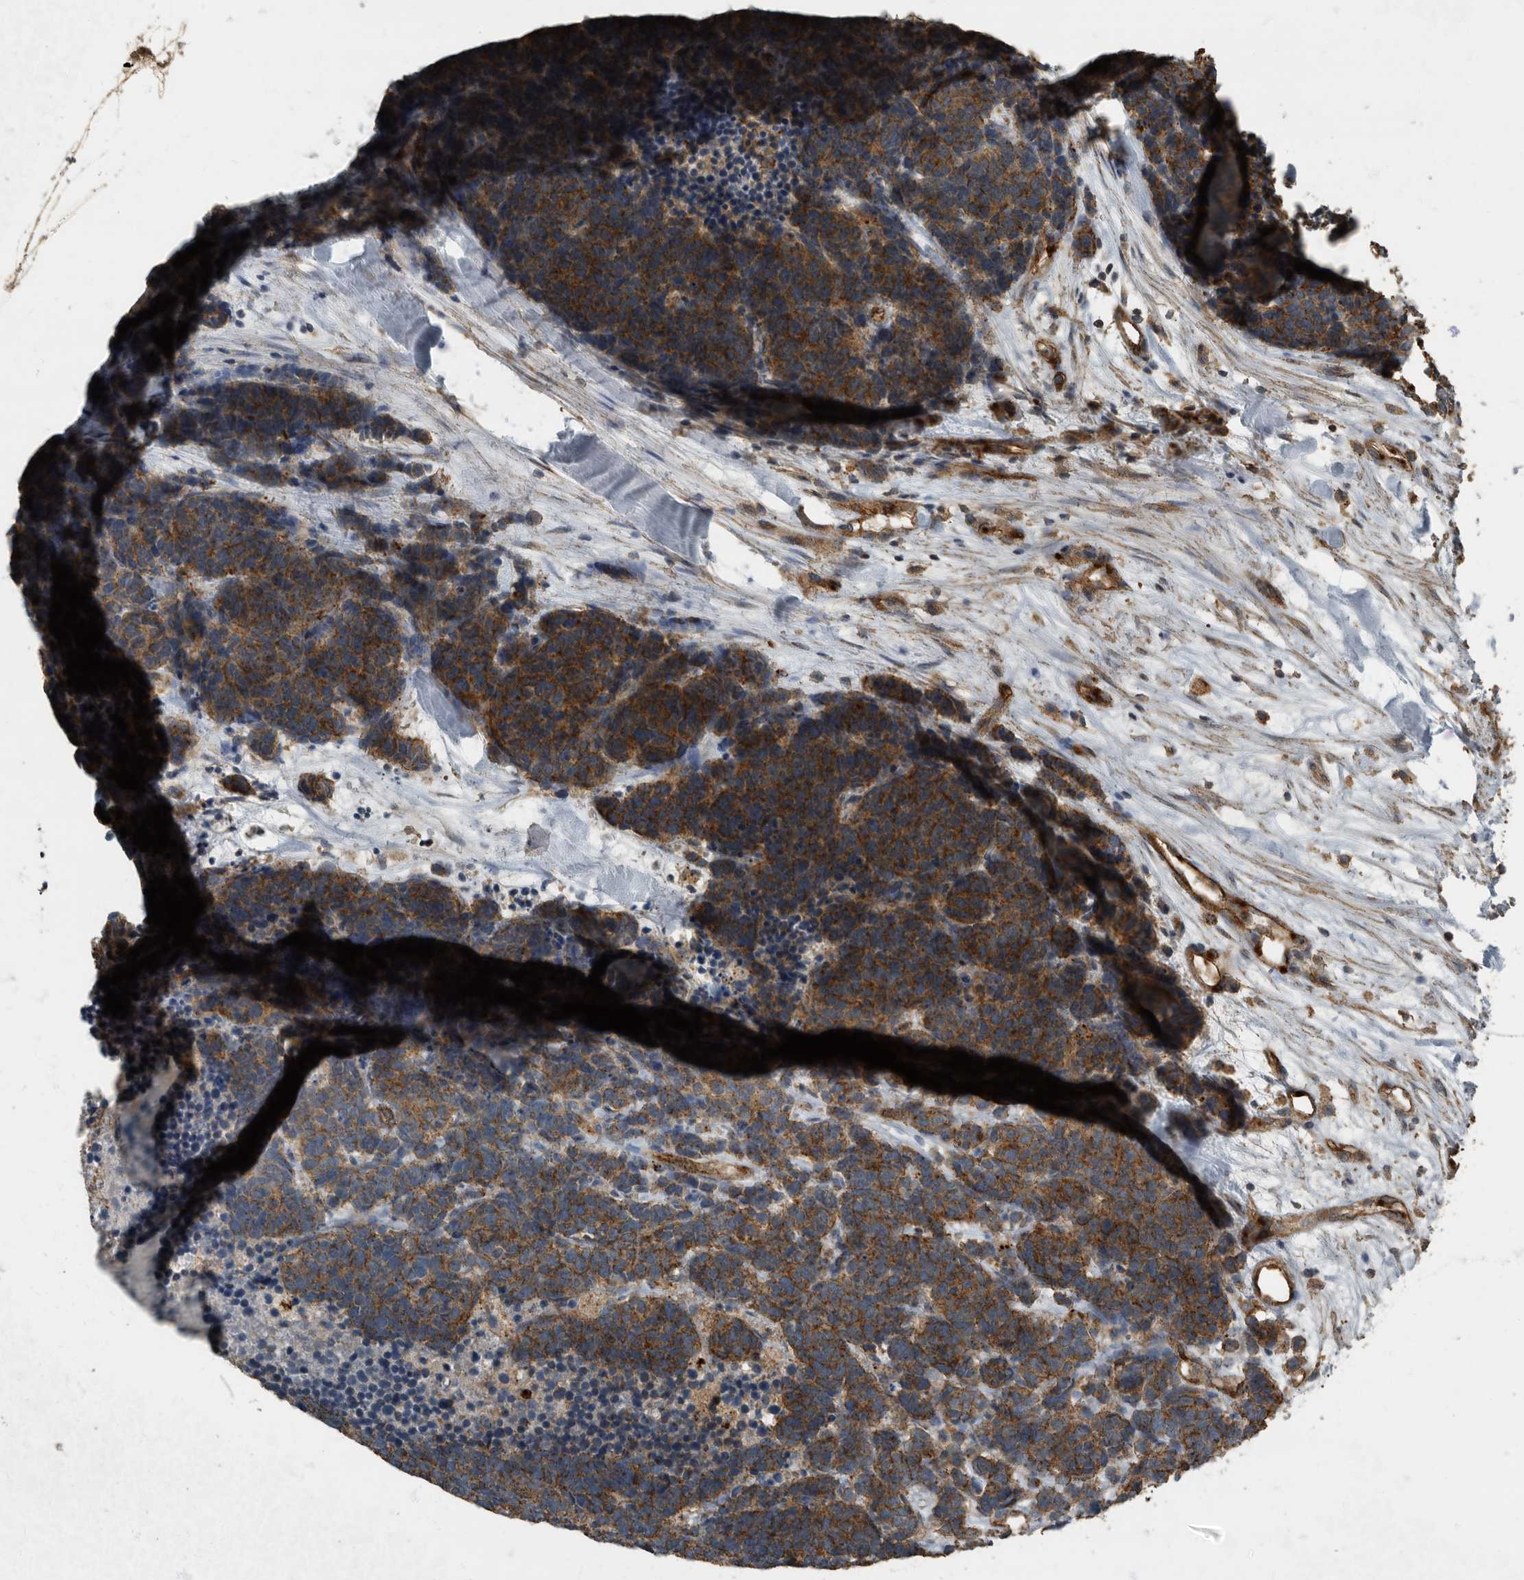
{"staining": {"intensity": "strong", "quantity": ">75%", "location": "cytoplasmic/membranous"}, "tissue": "carcinoid", "cell_type": "Tumor cells", "image_type": "cancer", "snomed": [{"axis": "morphology", "description": "Carcinoma, NOS"}, {"axis": "morphology", "description": "Carcinoid, malignant, NOS"}, {"axis": "topography", "description": "Urinary bladder"}], "caption": "This histopathology image exhibits carcinoid stained with immunohistochemistry to label a protein in brown. The cytoplasmic/membranous of tumor cells show strong positivity for the protein. Nuclei are counter-stained blue.", "gene": "IL15RA", "patient": {"sex": "male", "age": 57}}